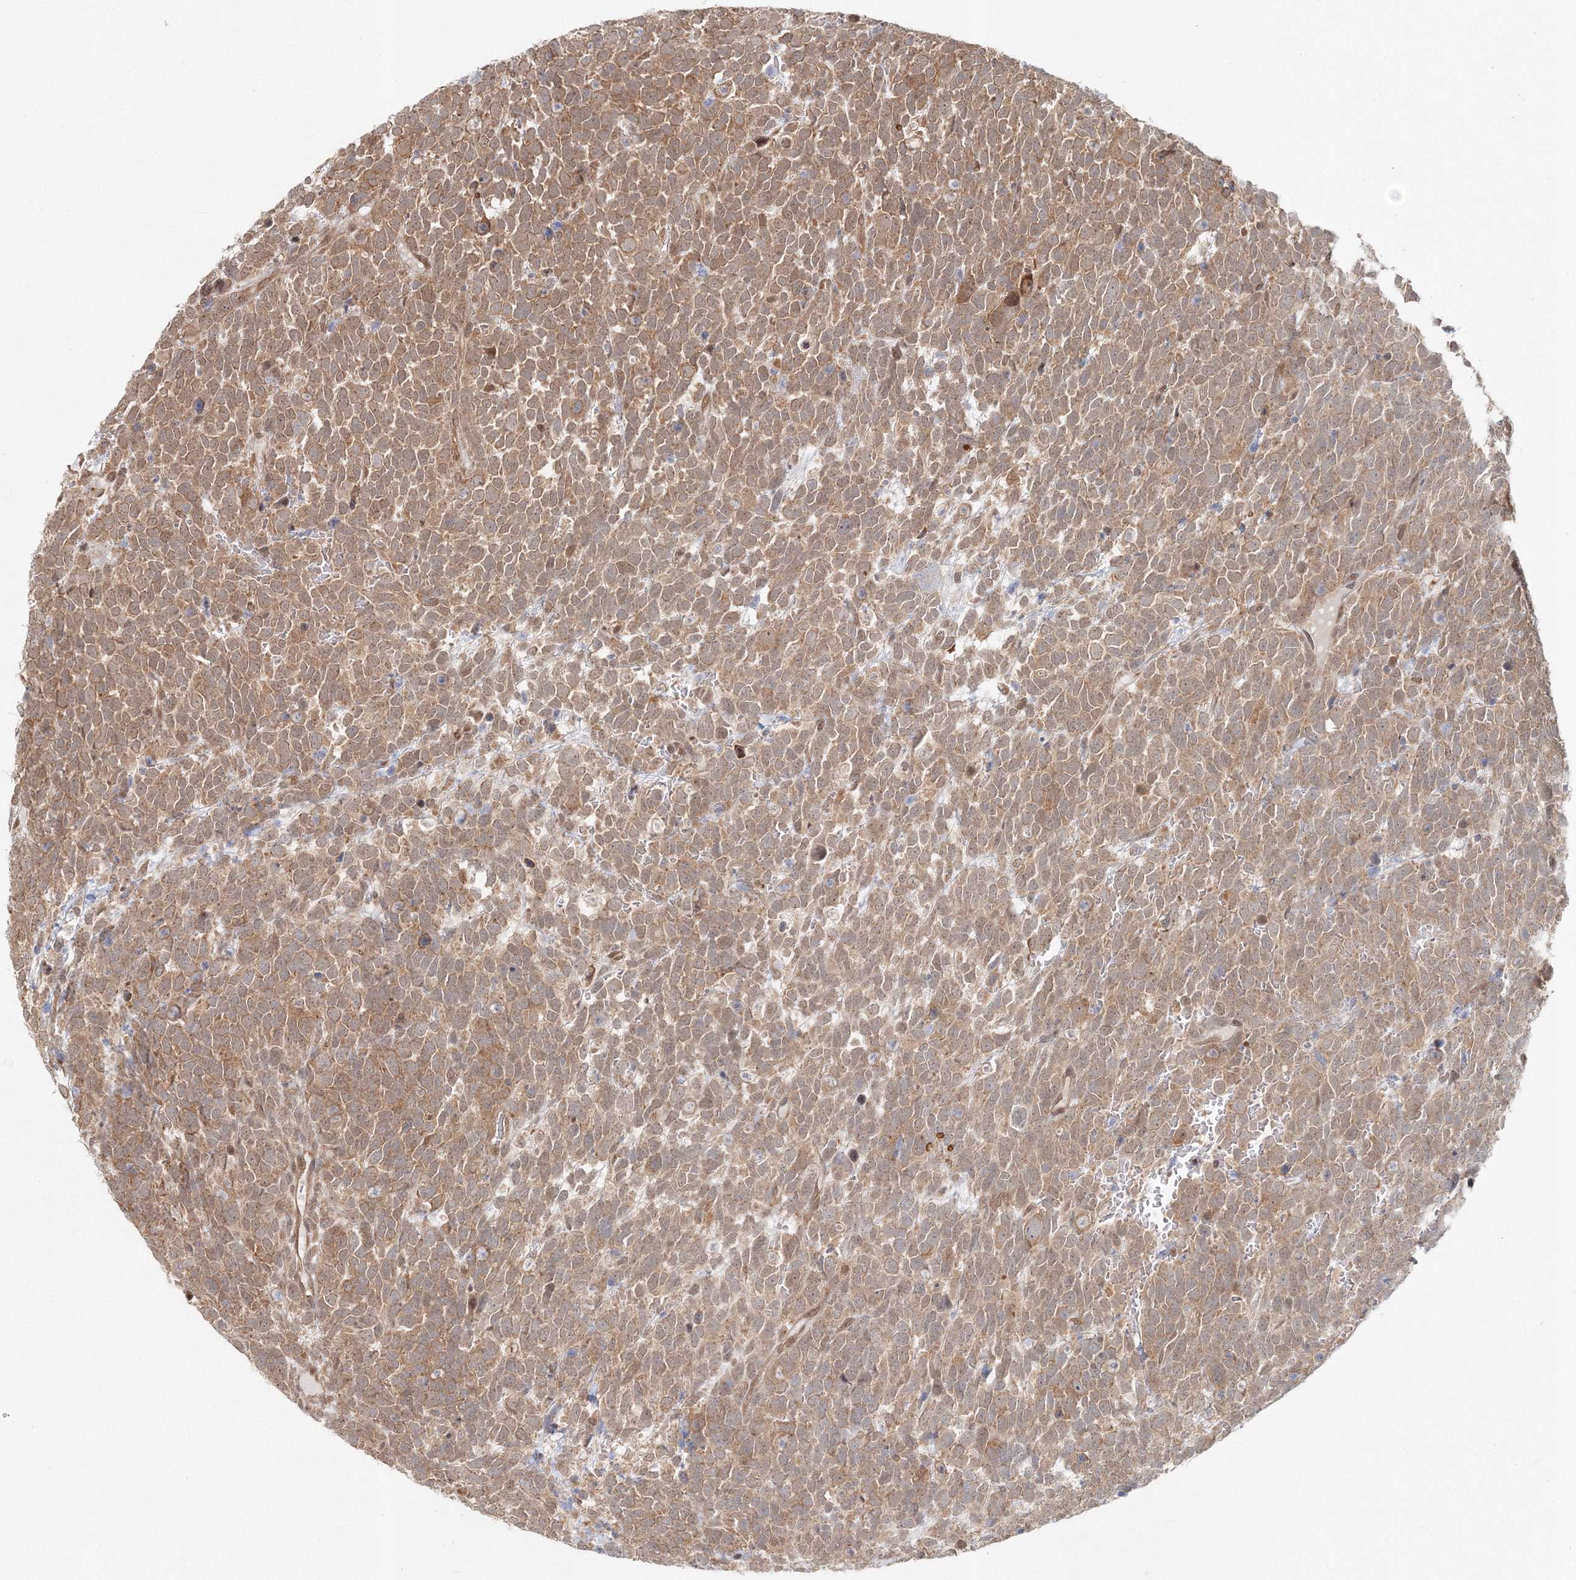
{"staining": {"intensity": "moderate", "quantity": ">75%", "location": "cytoplasmic/membranous"}, "tissue": "urothelial cancer", "cell_type": "Tumor cells", "image_type": "cancer", "snomed": [{"axis": "morphology", "description": "Urothelial carcinoma, High grade"}, {"axis": "topography", "description": "Urinary bladder"}], "caption": "Urothelial cancer tissue exhibits moderate cytoplasmic/membranous staining in about >75% of tumor cells, visualized by immunohistochemistry. (brown staining indicates protein expression, while blue staining denotes nuclei).", "gene": "PSMD6", "patient": {"sex": "female", "age": 82}}